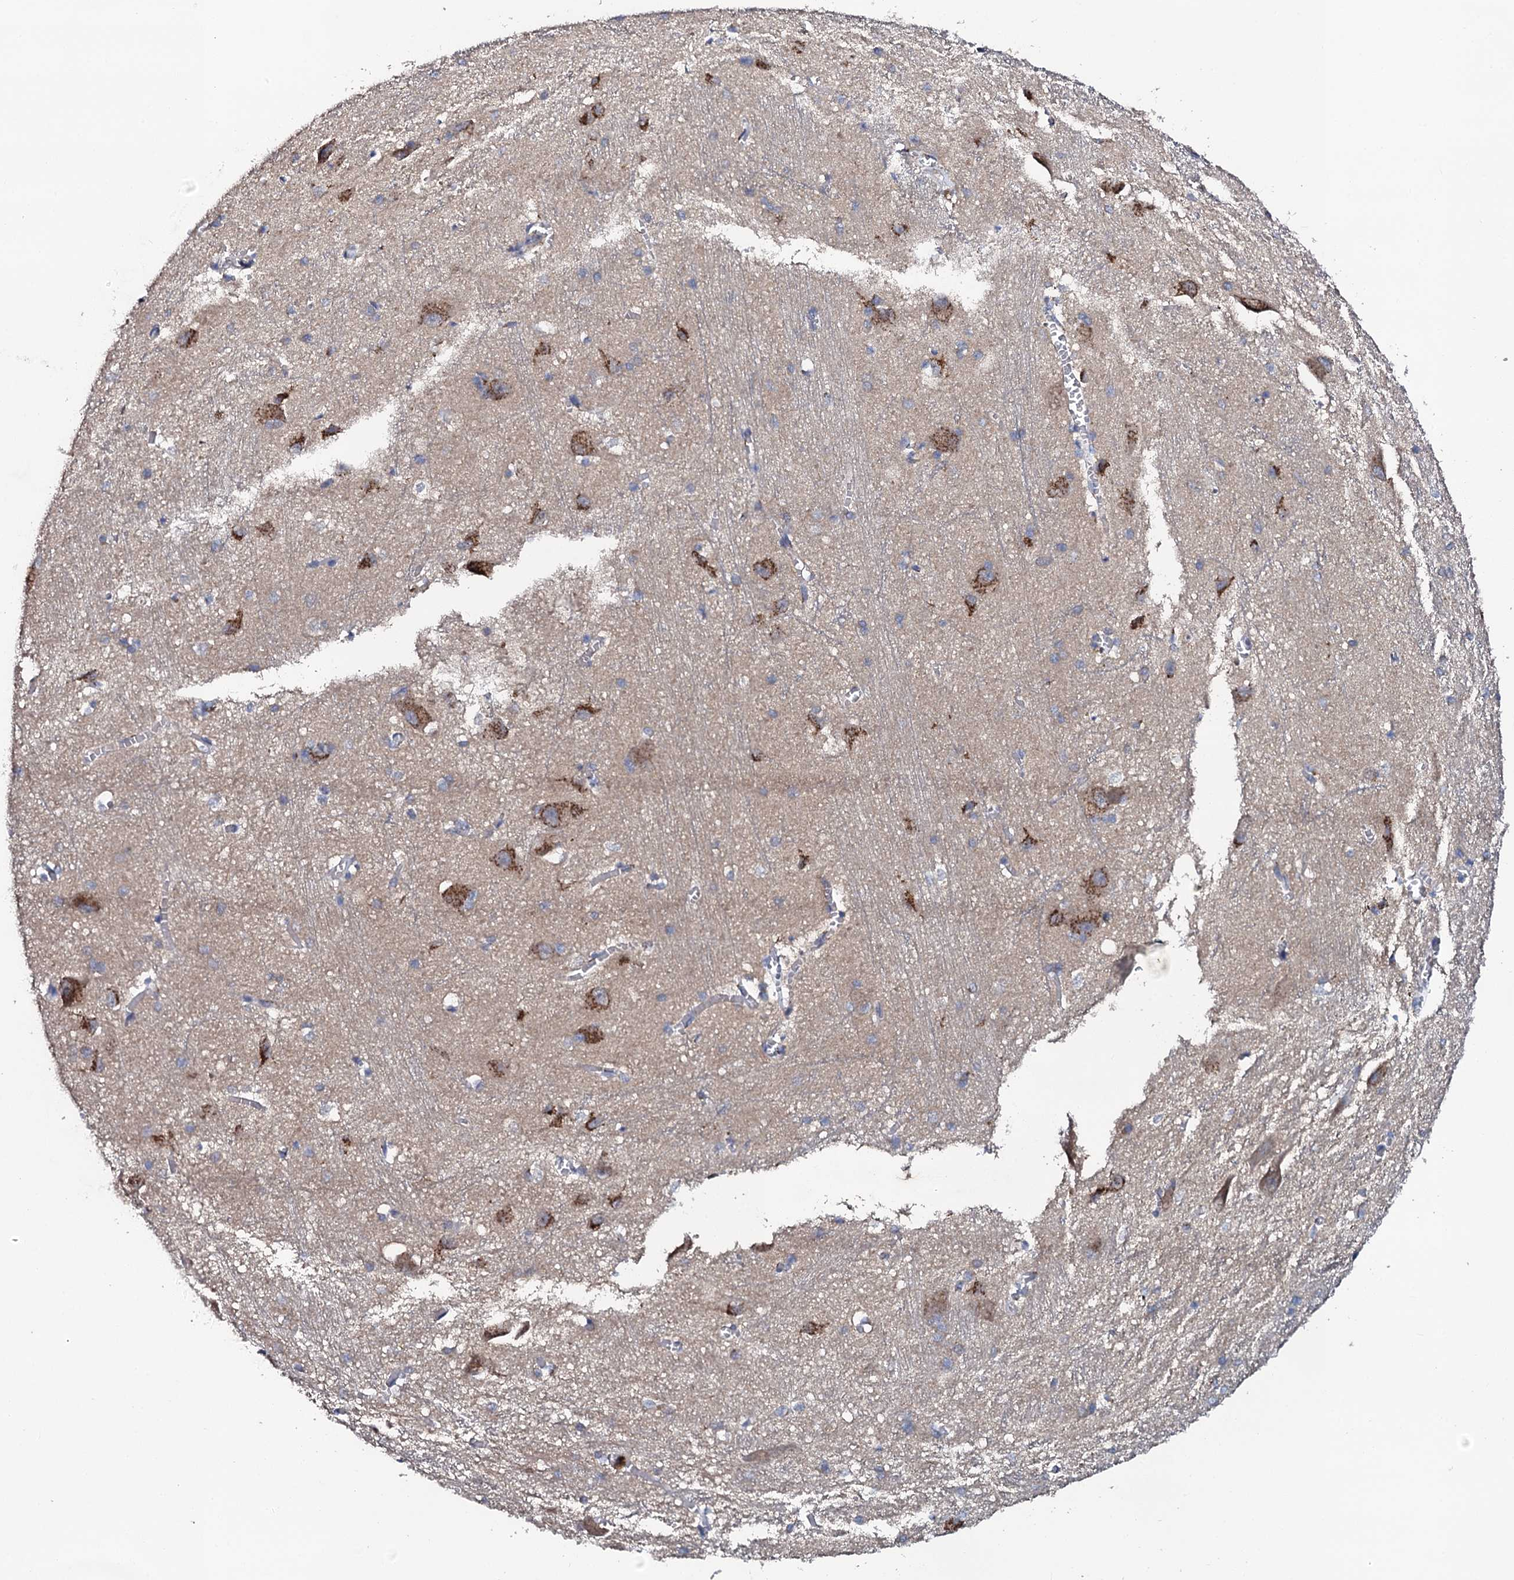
{"staining": {"intensity": "negative", "quantity": "none", "location": "none"}, "tissue": "caudate", "cell_type": "Glial cells", "image_type": "normal", "snomed": [{"axis": "morphology", "description": "Normal tissue, NOS"}, {"axis": "topography", "description": "Lateral ventricle wall"}], "caption": "DAB immunohistochemical staining of unremarkable caudate shows no significant expression in glial cells. Brightfield microscopy of IHC stained with DAB (3,3'-diaminobenzidine) (brown) and hematoxylin (blue), captured at high magnification.", "gene": "GLCE", "patient": {"sex": "male", "age": 37}}